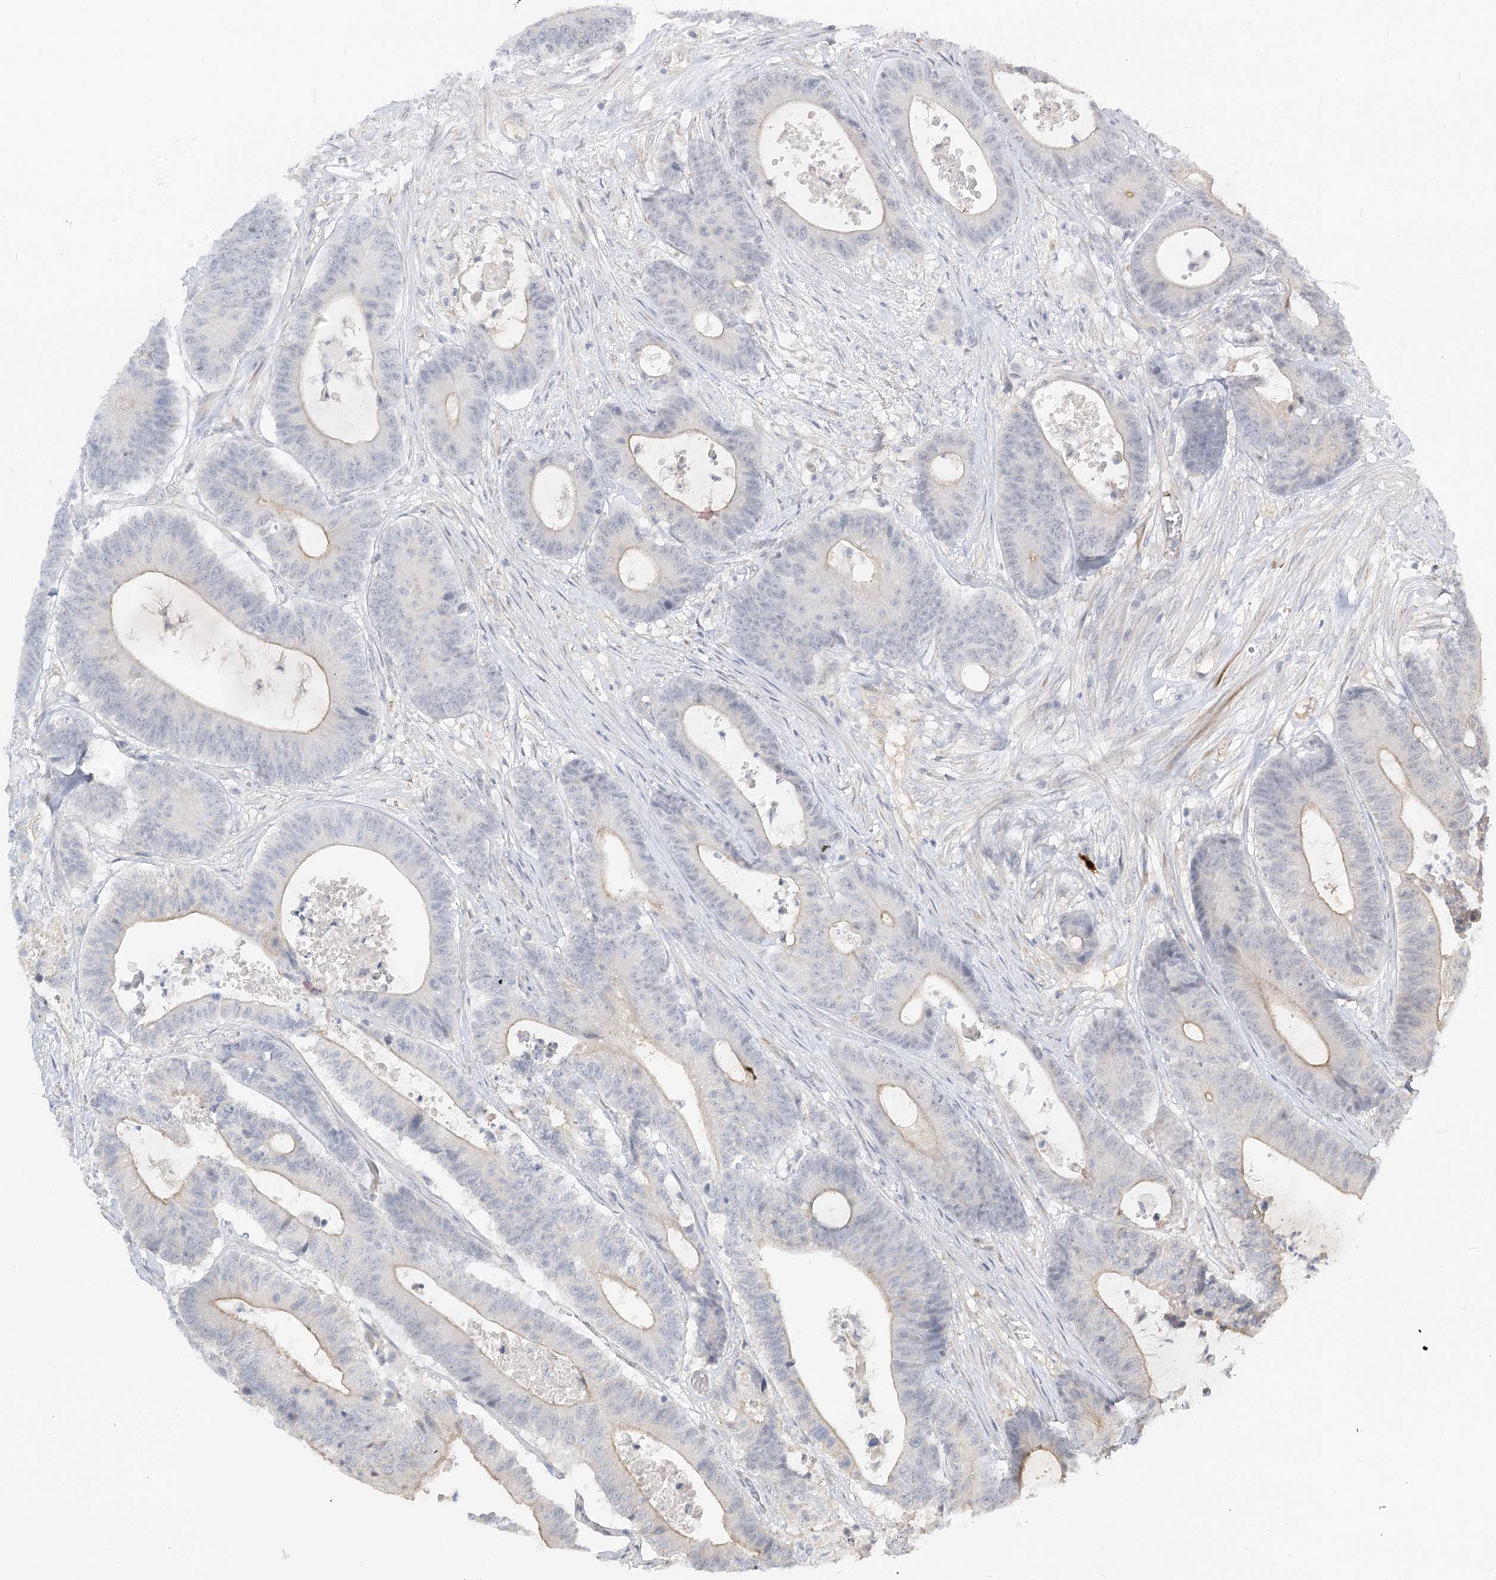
{"staining": {"intensity": "weak", "quantity": "<25%", "location": "cytoplasmic/membranous"}, "tissue": "colorectal cancer", "cell_type": "Tumor cells", "image_type": "cancer", "snomed": [{"axis": "morphology", "description": "Adenocarcinoma, NOS"}, {"axis": "topography", "description": "Colon"}], "caption": "Immunohistochemistry (IHC) histopathology image of human adenocarcinoma (colorectal) stained for a protein (brown), which reveals no staining in tumor cells.", "gene": "GUCY2C", "patient": {"sex": "female", "age": 84}}